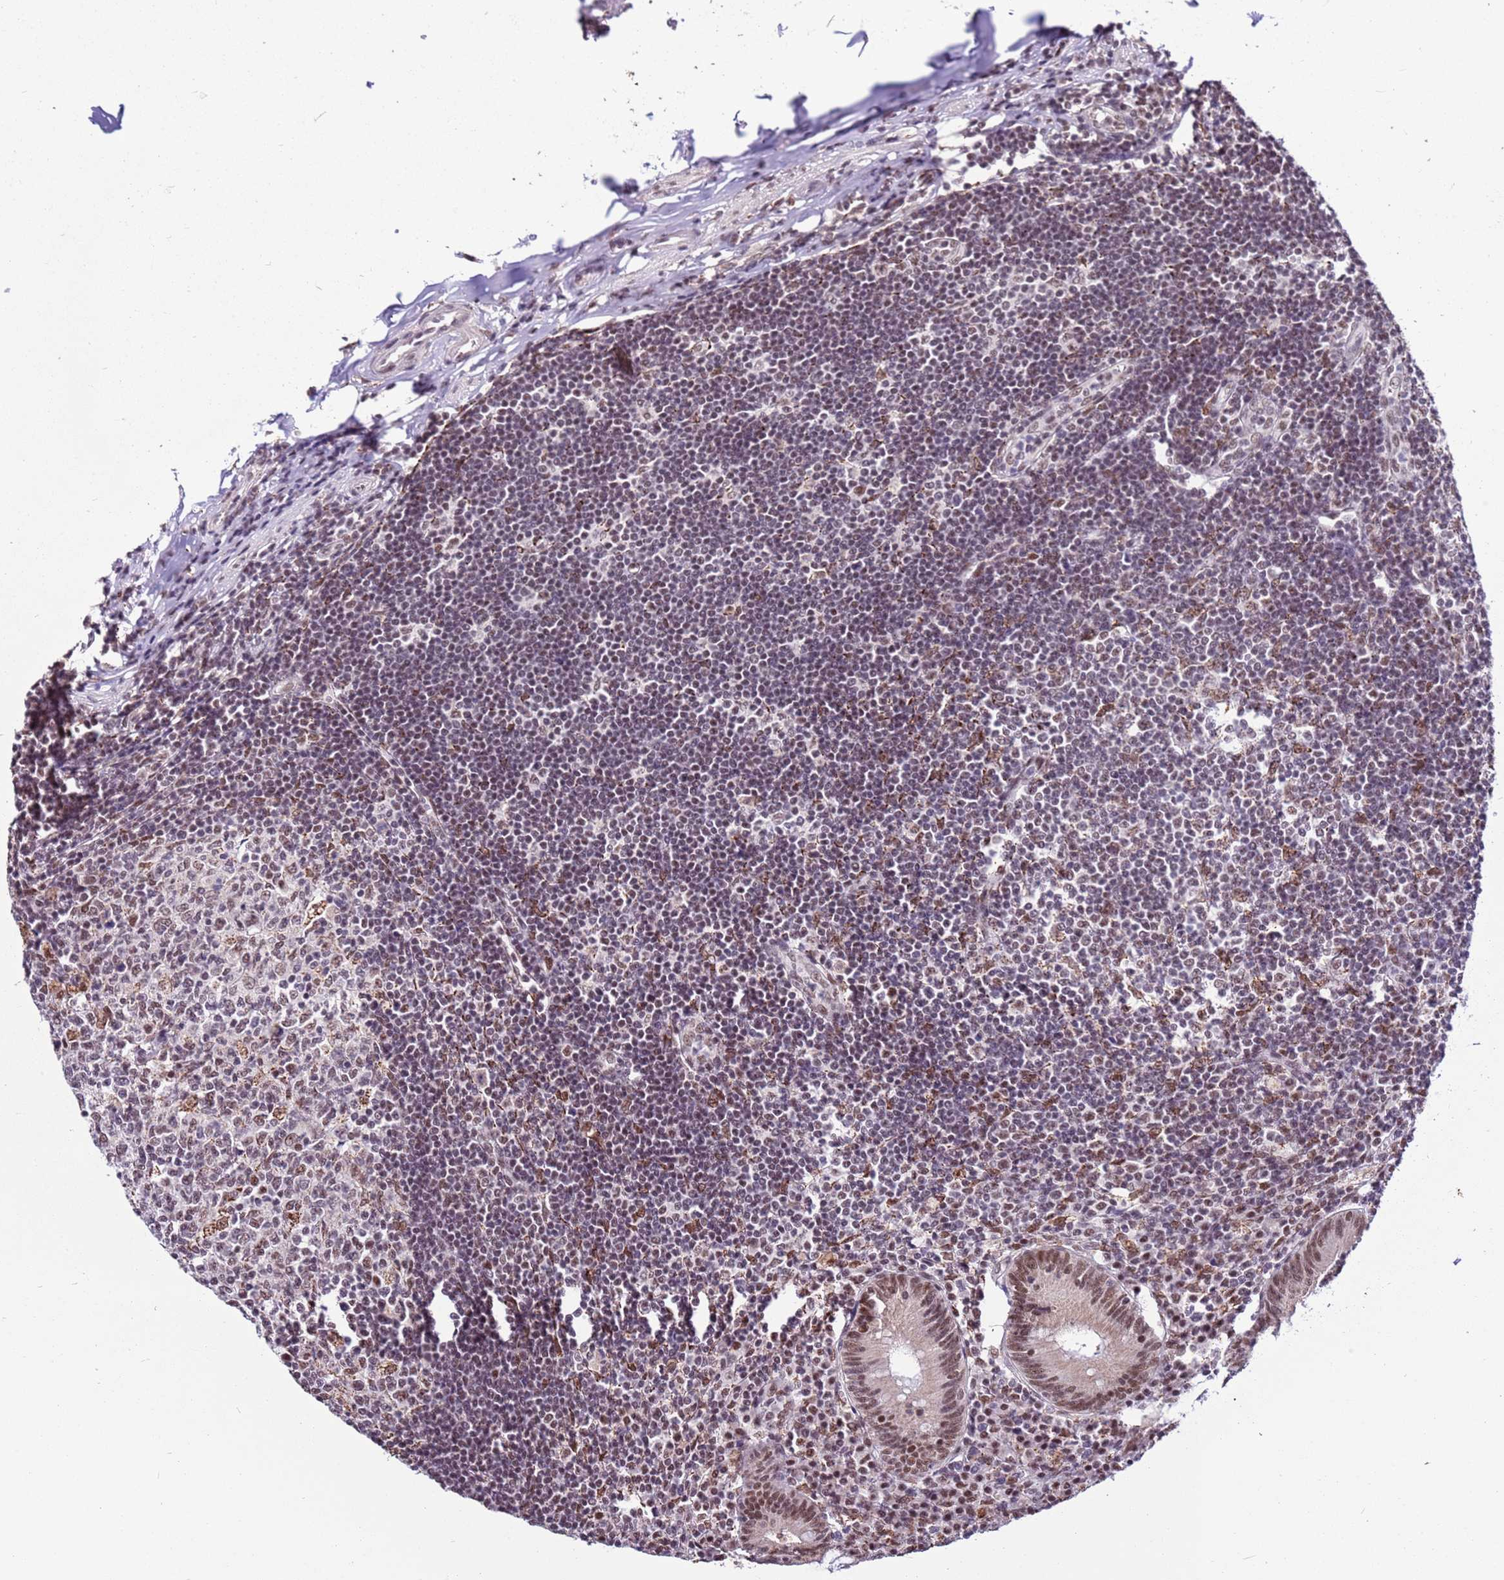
{"staining": {"intensity": "moderate", "quantity": ">75%", "location": "nuclear"}, "tissue": "appendix", "cell_type": "Glandular cells", "image_type": "normal", "snomed": [{"axis": "morphology", "description": "Normal tissue, NOS"}, {"axis": "topography", "description": "Appendix"}], "caption": "Immunohistochemistry (IHC) micrograph of unremarkable appendix: appendix stained using IHC demonstrates medium levels of moderate protein expression localized specifically in the nuclear of glandular cells, appearing as a nuclear brown color.", "gene": "AKAP8L", "patient": {"sex": "female", "age": 54}}